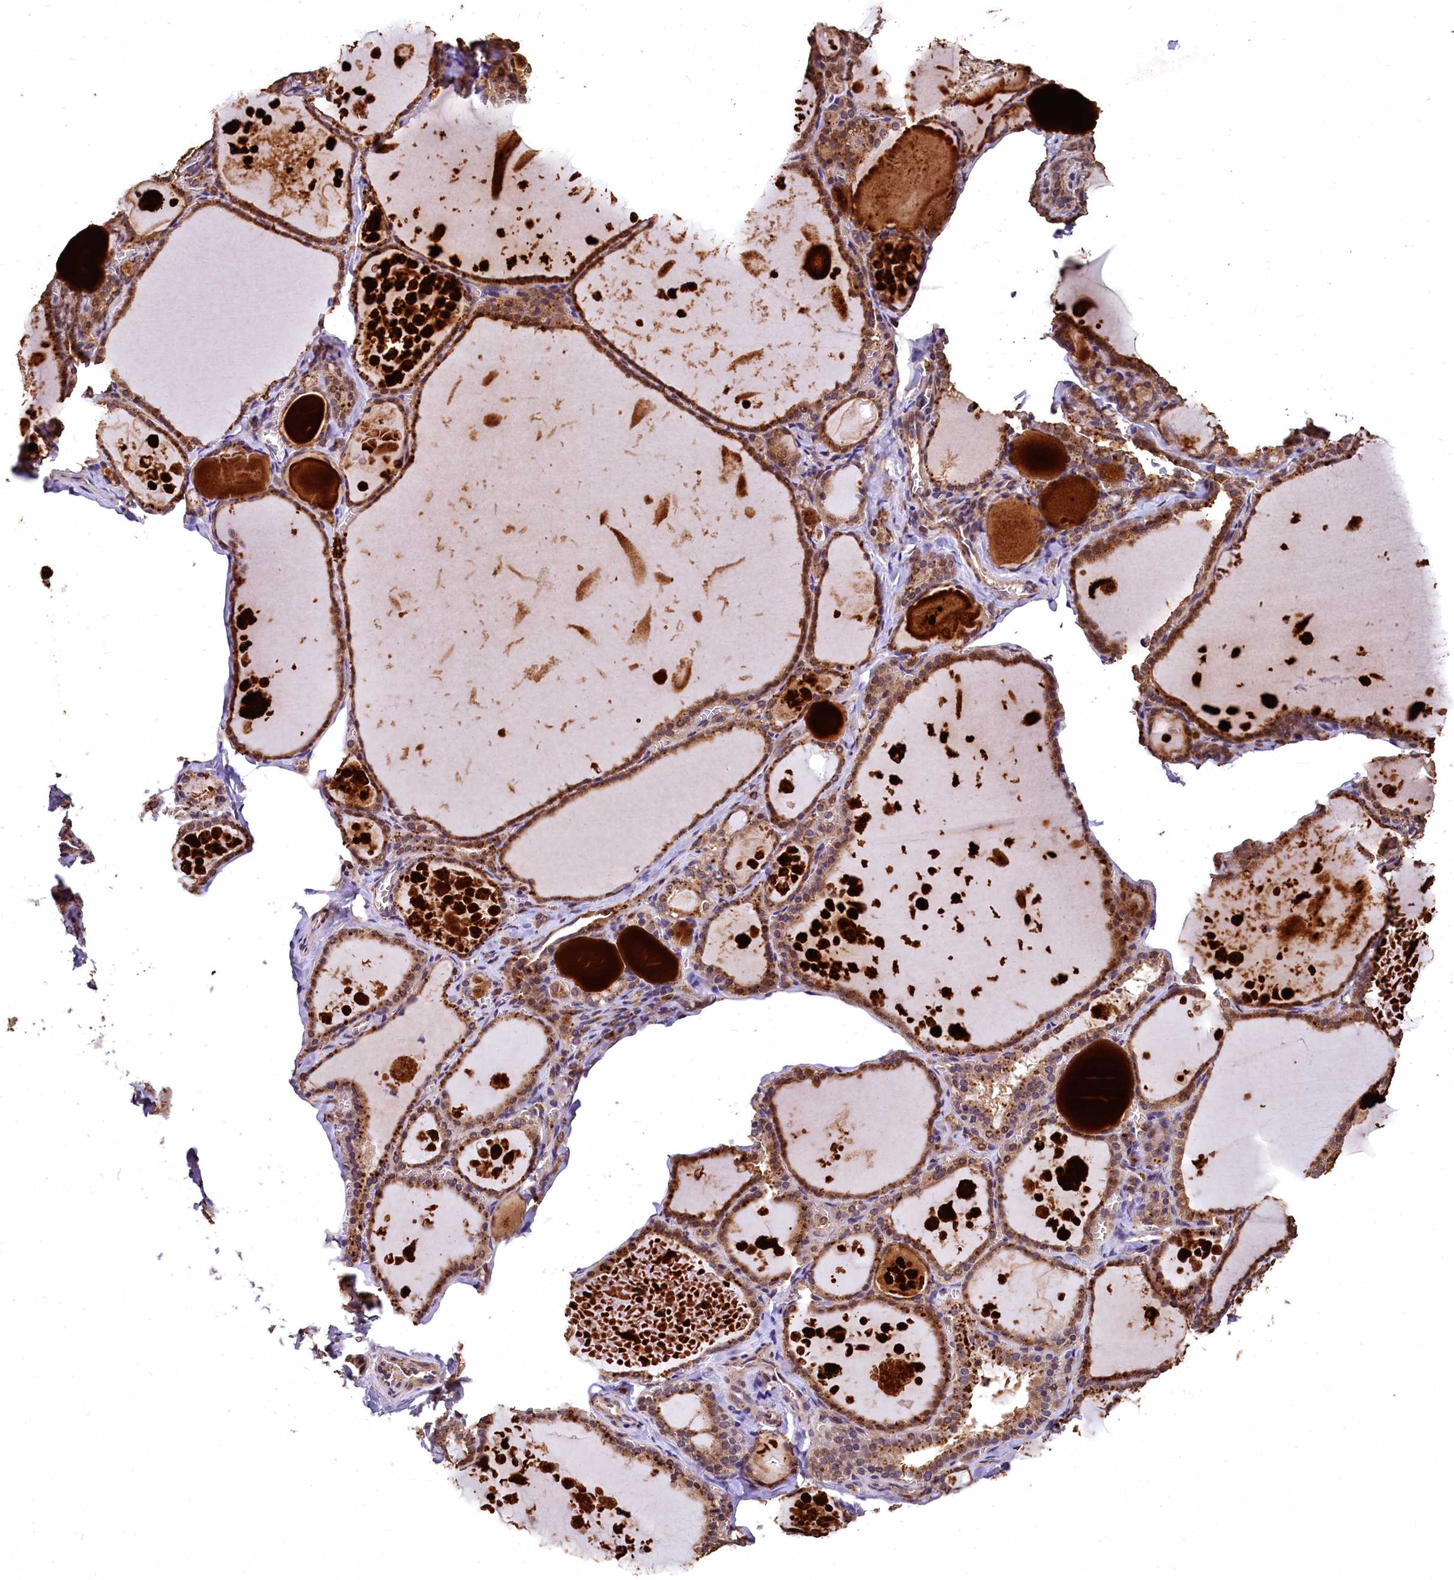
{"staining": {"intensity": "moderate", "quantity": ">75%", "location": "cytoplasmic/membranous"}, "tissue": "thyroid gland", "cell_type": "Glandular cells", "image_type": "normal", "snomed": [{"axis": "morphology", "description": "Normal tissue, NOS"}, {"axis": "topography", "description": "Thyroid gland"}], "caption": "Immunohistochemistry (IHC) of unremarkable thyroid gland displays medium levels of moderate cytoplasmic/membranous positivity in approximately >75% of glandular cells.", "gene": "LSM4", "patient": {"sex": "male", "age": 56}}